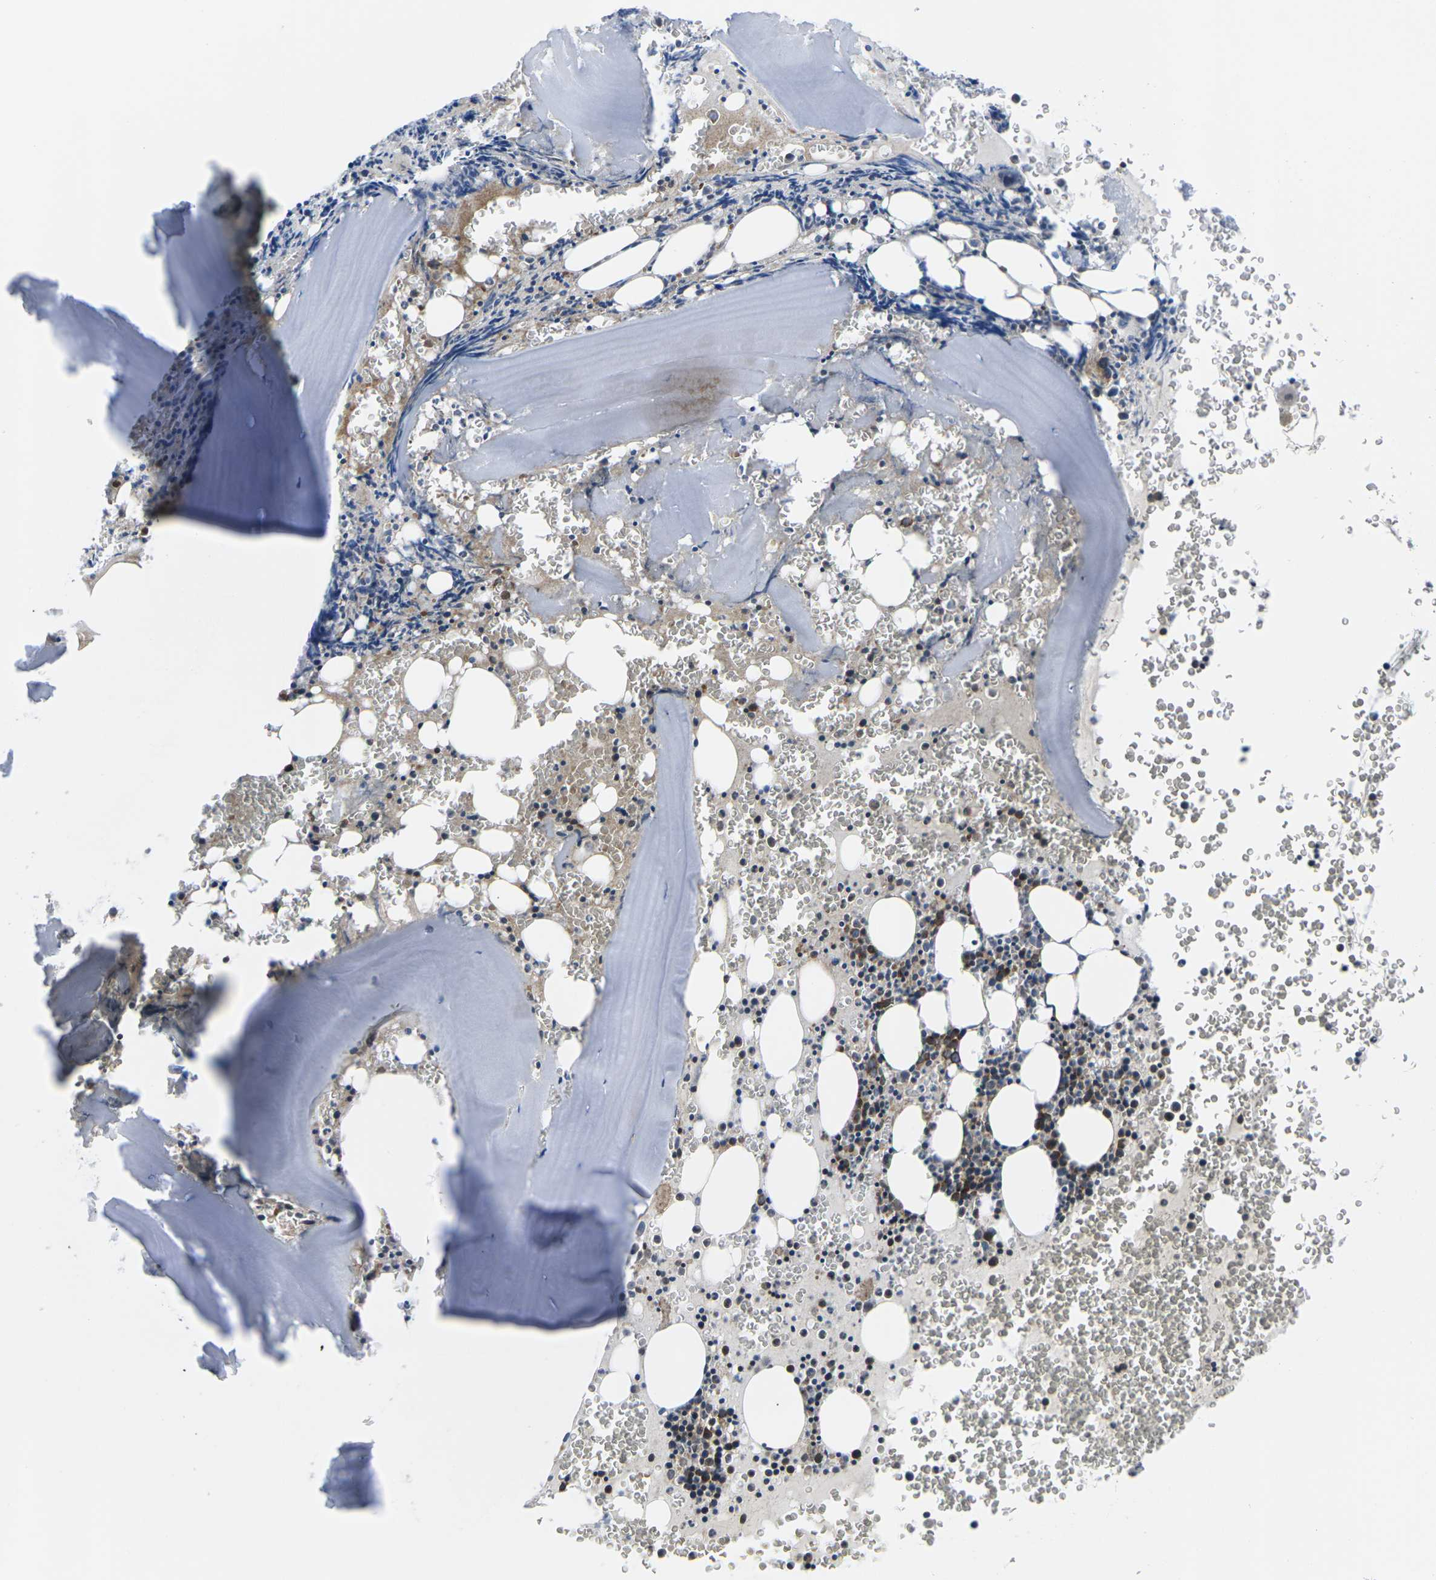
{"staining": {"intensity": "strong", "quantity": "25%-75%", "location": "cytoplasmic/membranous"}, "tissue": "bone marrow", "cell_type": "Hematopoietic cells", "image_type": "normal", "snomed": [{"axis": "morphology", "description": "Normal tissue, NOS"}, {"axis": "morphology", "description": "Inflammation, NOS"}, {"axis": "topography", "description": "Bone marrow"}], "caption": "The image displays staining of unremarkable bone marrow, revealing strong cytoplasmic/membranous protein expression (brown color) within hematopoietic cells. (DAB = brown stain, brightfield microscopy at high magnification).", "gene": "EIF4E", "patient": {"sex": "male", "age": 37}}